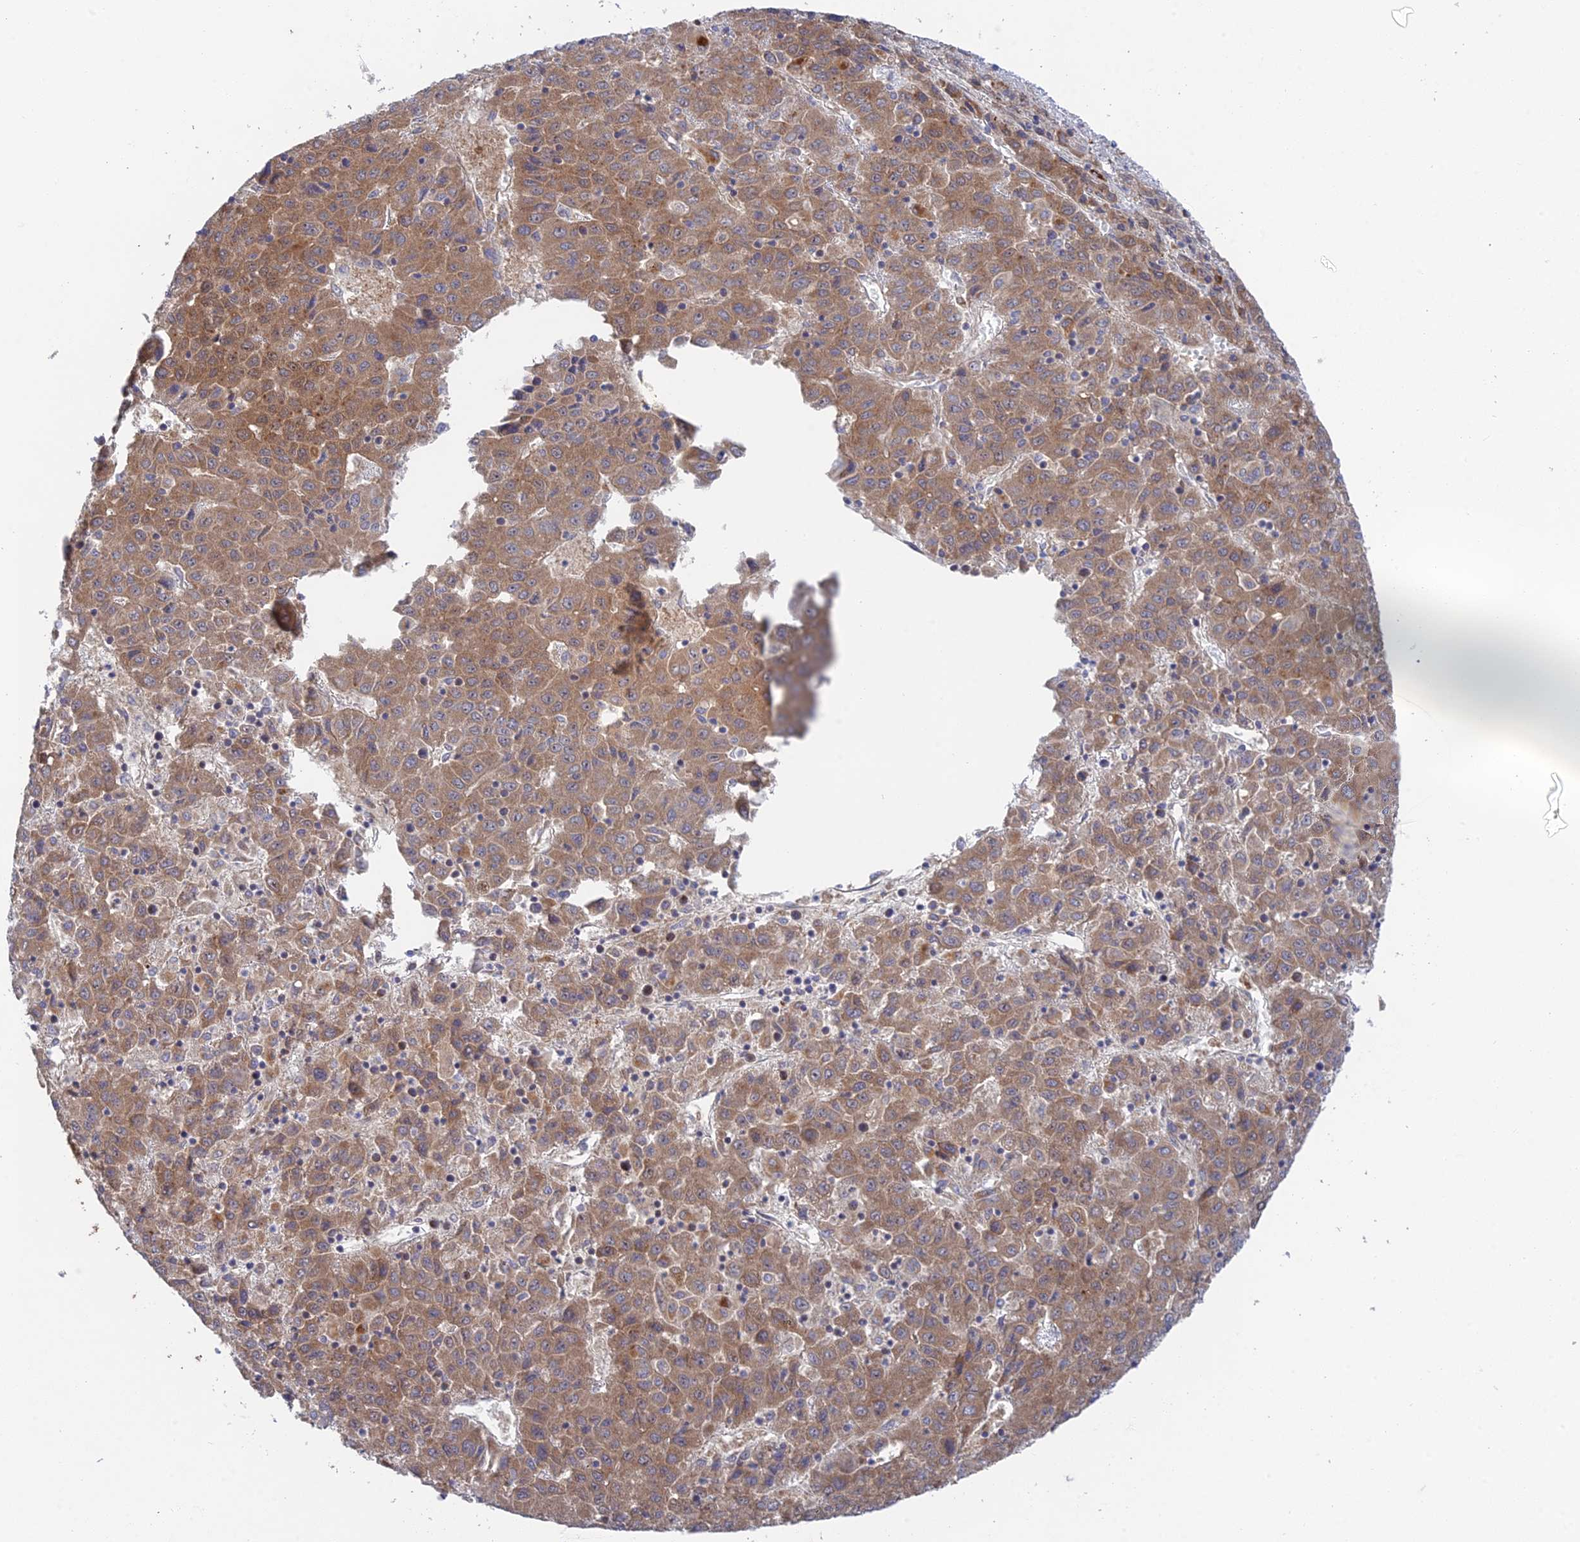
{"staining": {"intensity": "moderate", "quantity": ">75%", "location": "cytoplasmic/membranous"}, "tissue": "liver cancer", "cell_type": "Tumor cells", "image_type": "cancer", "snomed": [{"axis": "morphology", "description": "Carcinoma, Hepatocellular, NOS"}, {"axis": "topography", "description": "Liver"}], "caption": "Protein staining reveals moderate cytoplasmic/membranous expression in approximately >75% of tumor cells in liver cancer.", "gene": "INCA1", "patient": {"sex": "female", "age": 53}}